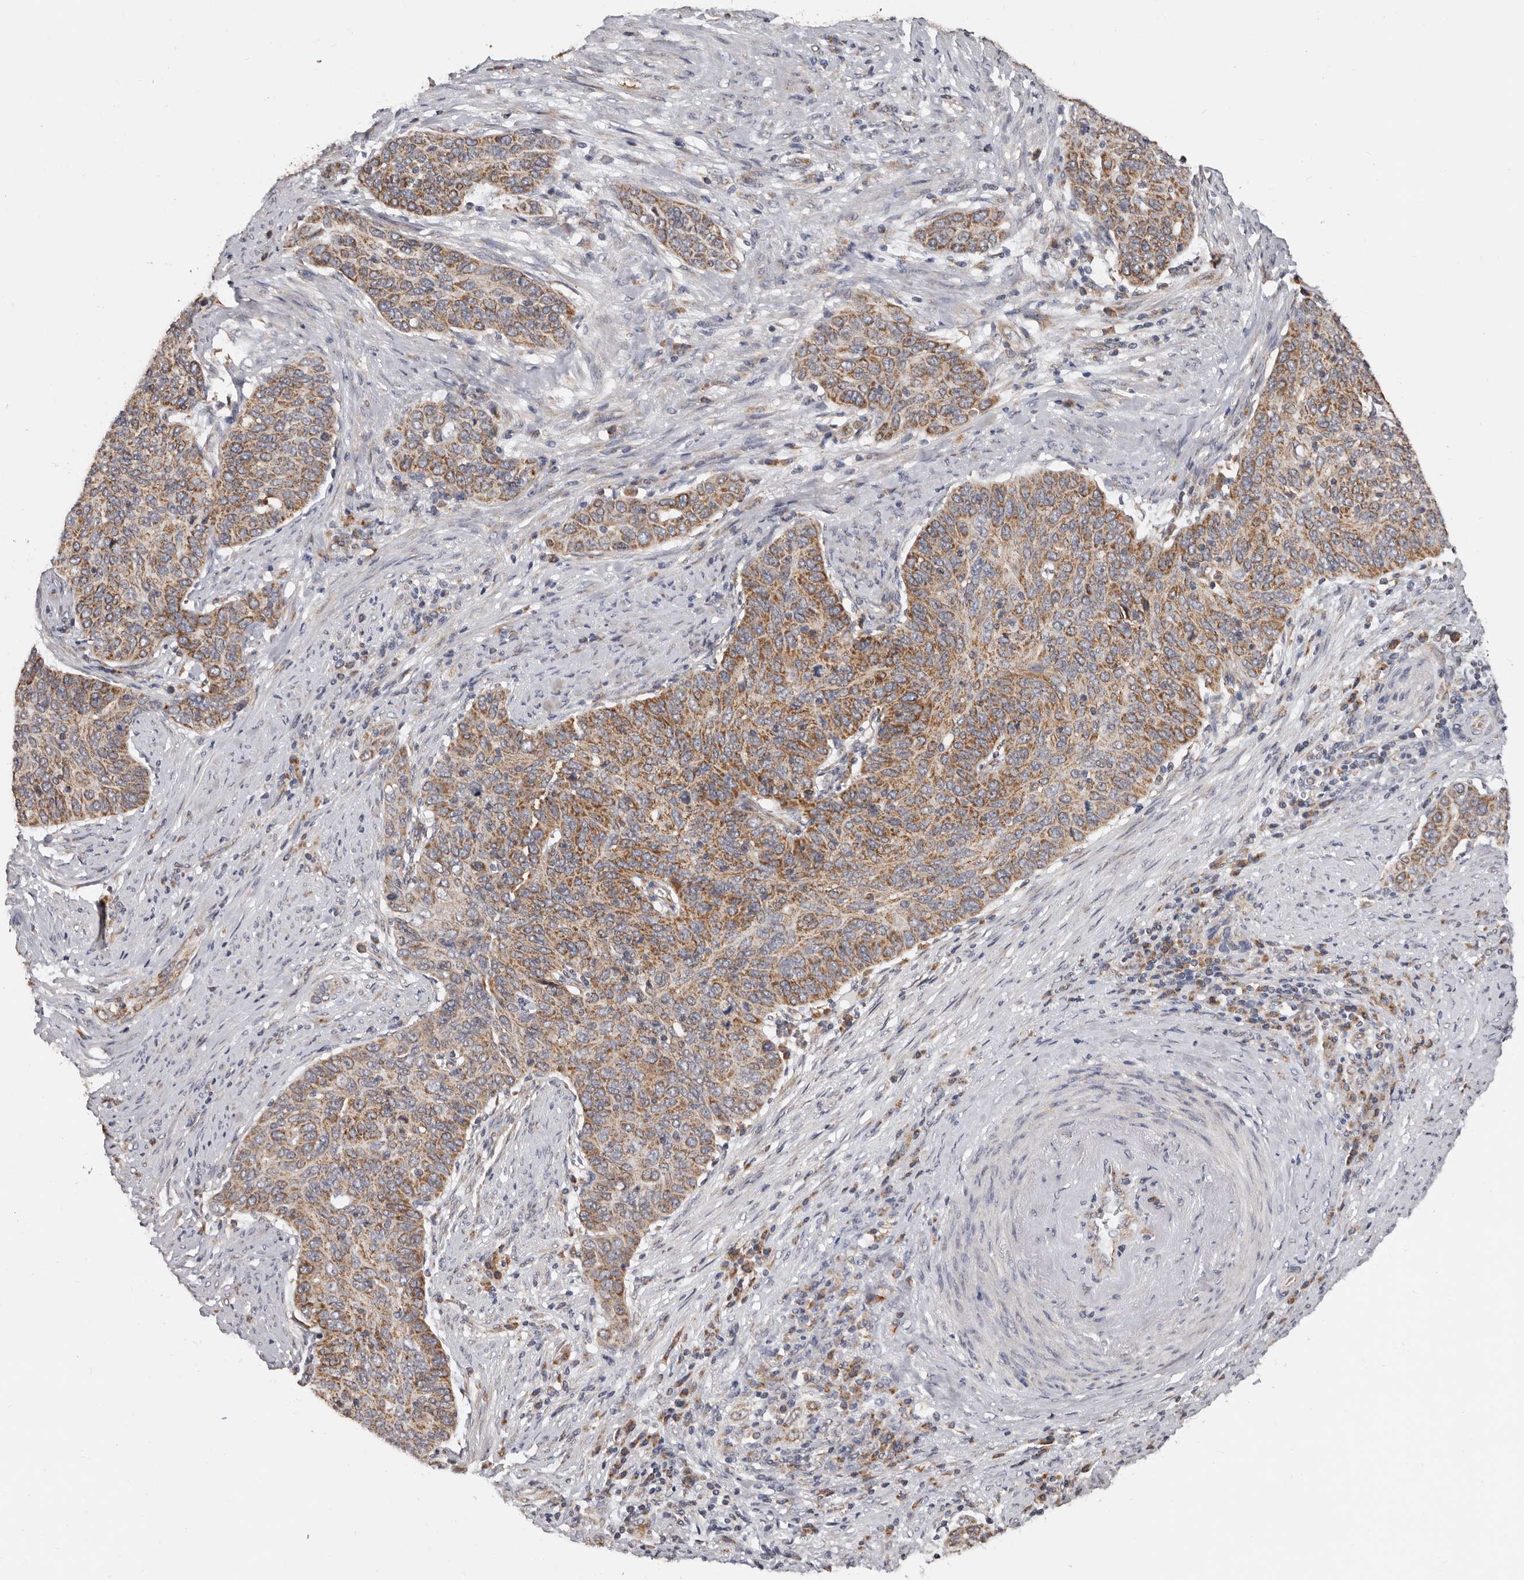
{"staining": {"intensity": "moderate", "quantity": ">75%", "location": "cytoplasmic/membranous"}, "tissue": "cervical cancer", "cell_type": "Tumor cells", "image_type": "cancer", "snomed": [{"axis": "morphology", "description": "Squamous cell carcinoma, NOS"}, {"axis": "topography", "description": "Cervix"}], "caption": "Moderate cytoplasmic/membranous protein expression is appreciated in about >75% of tumor cells in cervical cancer (squamous cell carcinoma).", "gene": "MRPL18", "patient": {"sex": "female", "age": 60}}